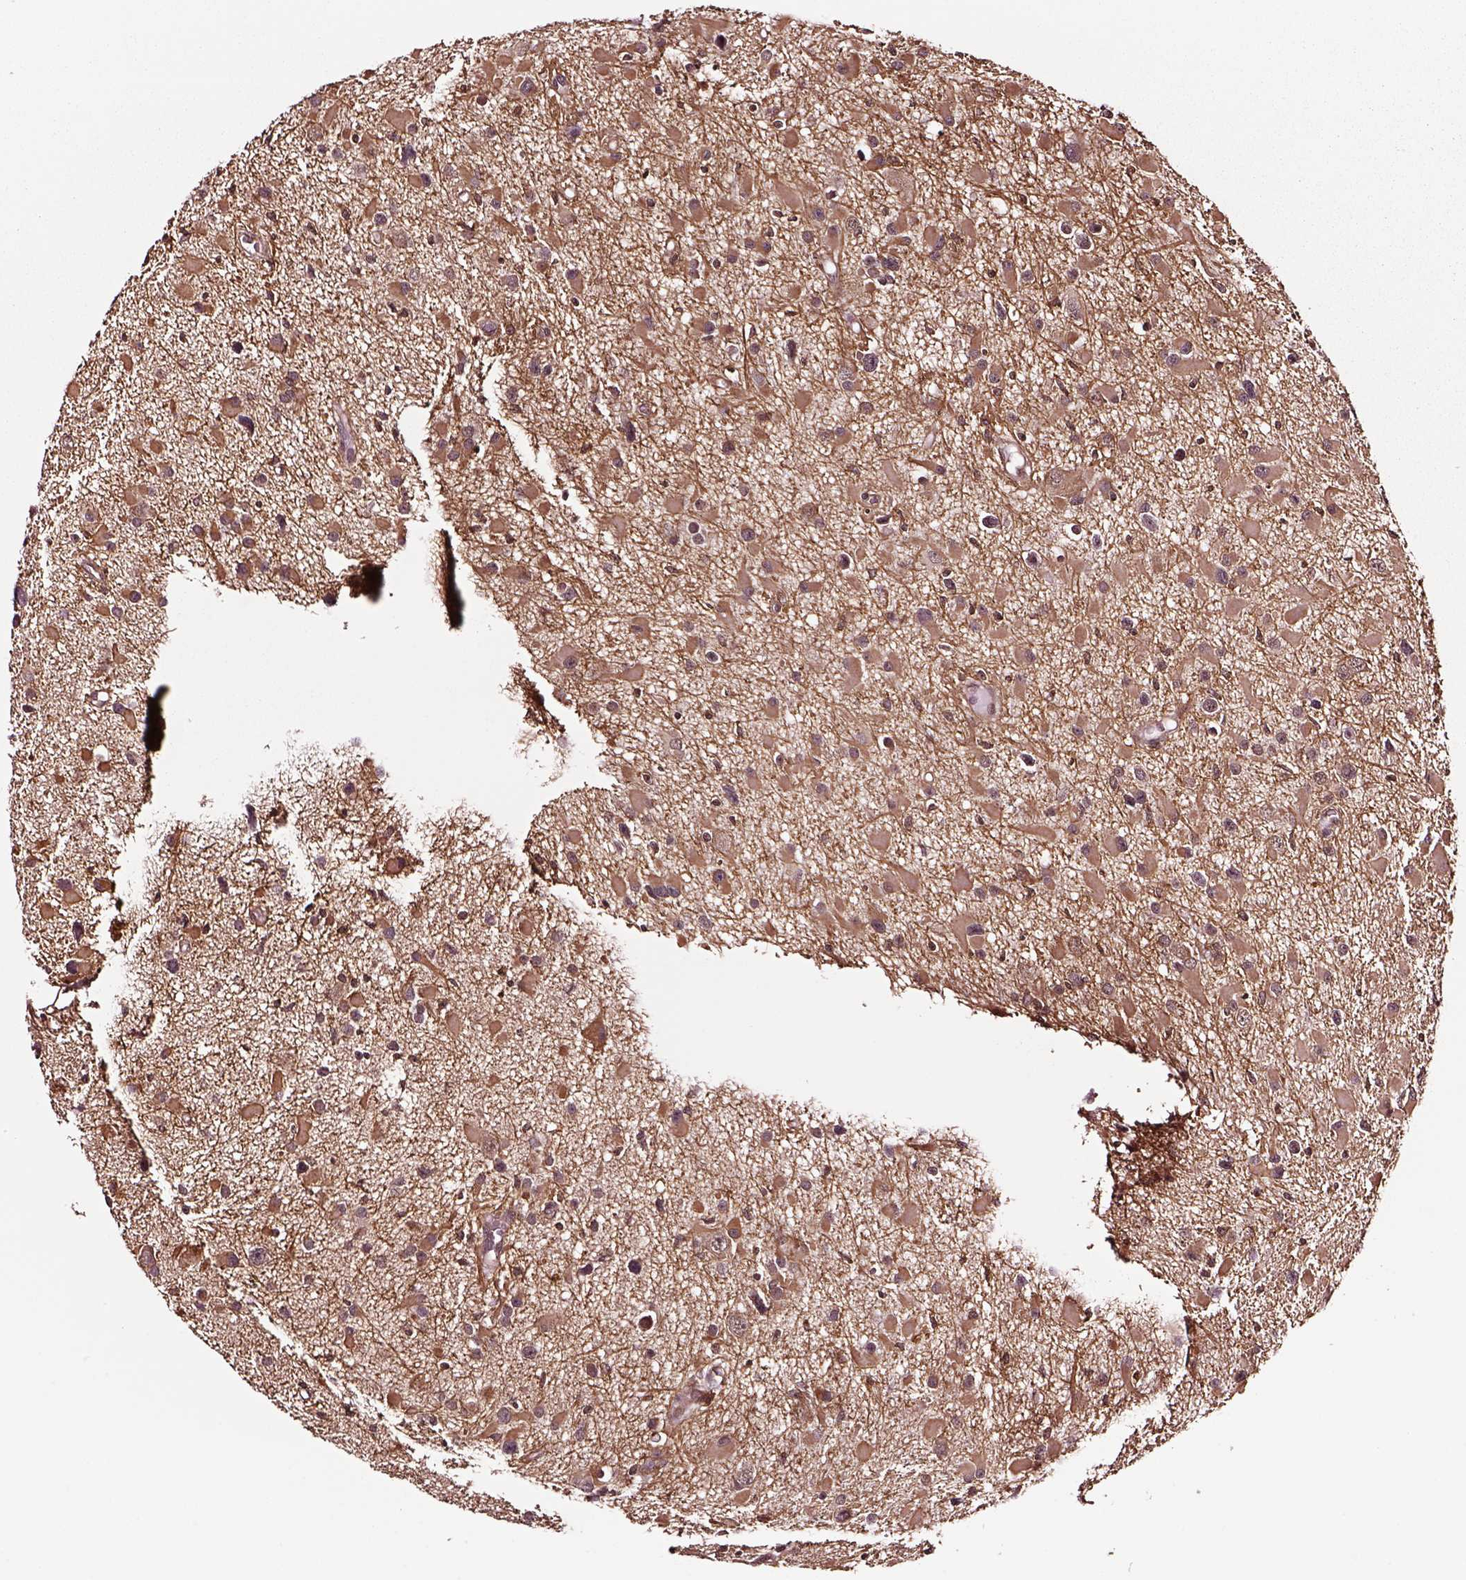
{"staining": {"intensity": "moderate", "quantity": ">75%", "location": "cytoplasmic/membranous"}, "tissue": "glioma", "cell_type": "Tumor cells", "image_type": "cancer", "snomed": [{"axis": "morphology", "description": "Glioma, malignant, High grade"}, {"axis": "topography", "description": "Brain"}], "caption": "Tumor cells display medium levels of moderate cytoplasmic/membranous positivity in approximately >75% of cells in human malignant glioma (high-grade). The staining was performed using DAB to visualize the protein expression in brown, while the nuclei were stained in blue with hematoxylin (Magnification: 20x).", "gene": "RASSF5", "patient": {"sex": "male", "age": 54}}